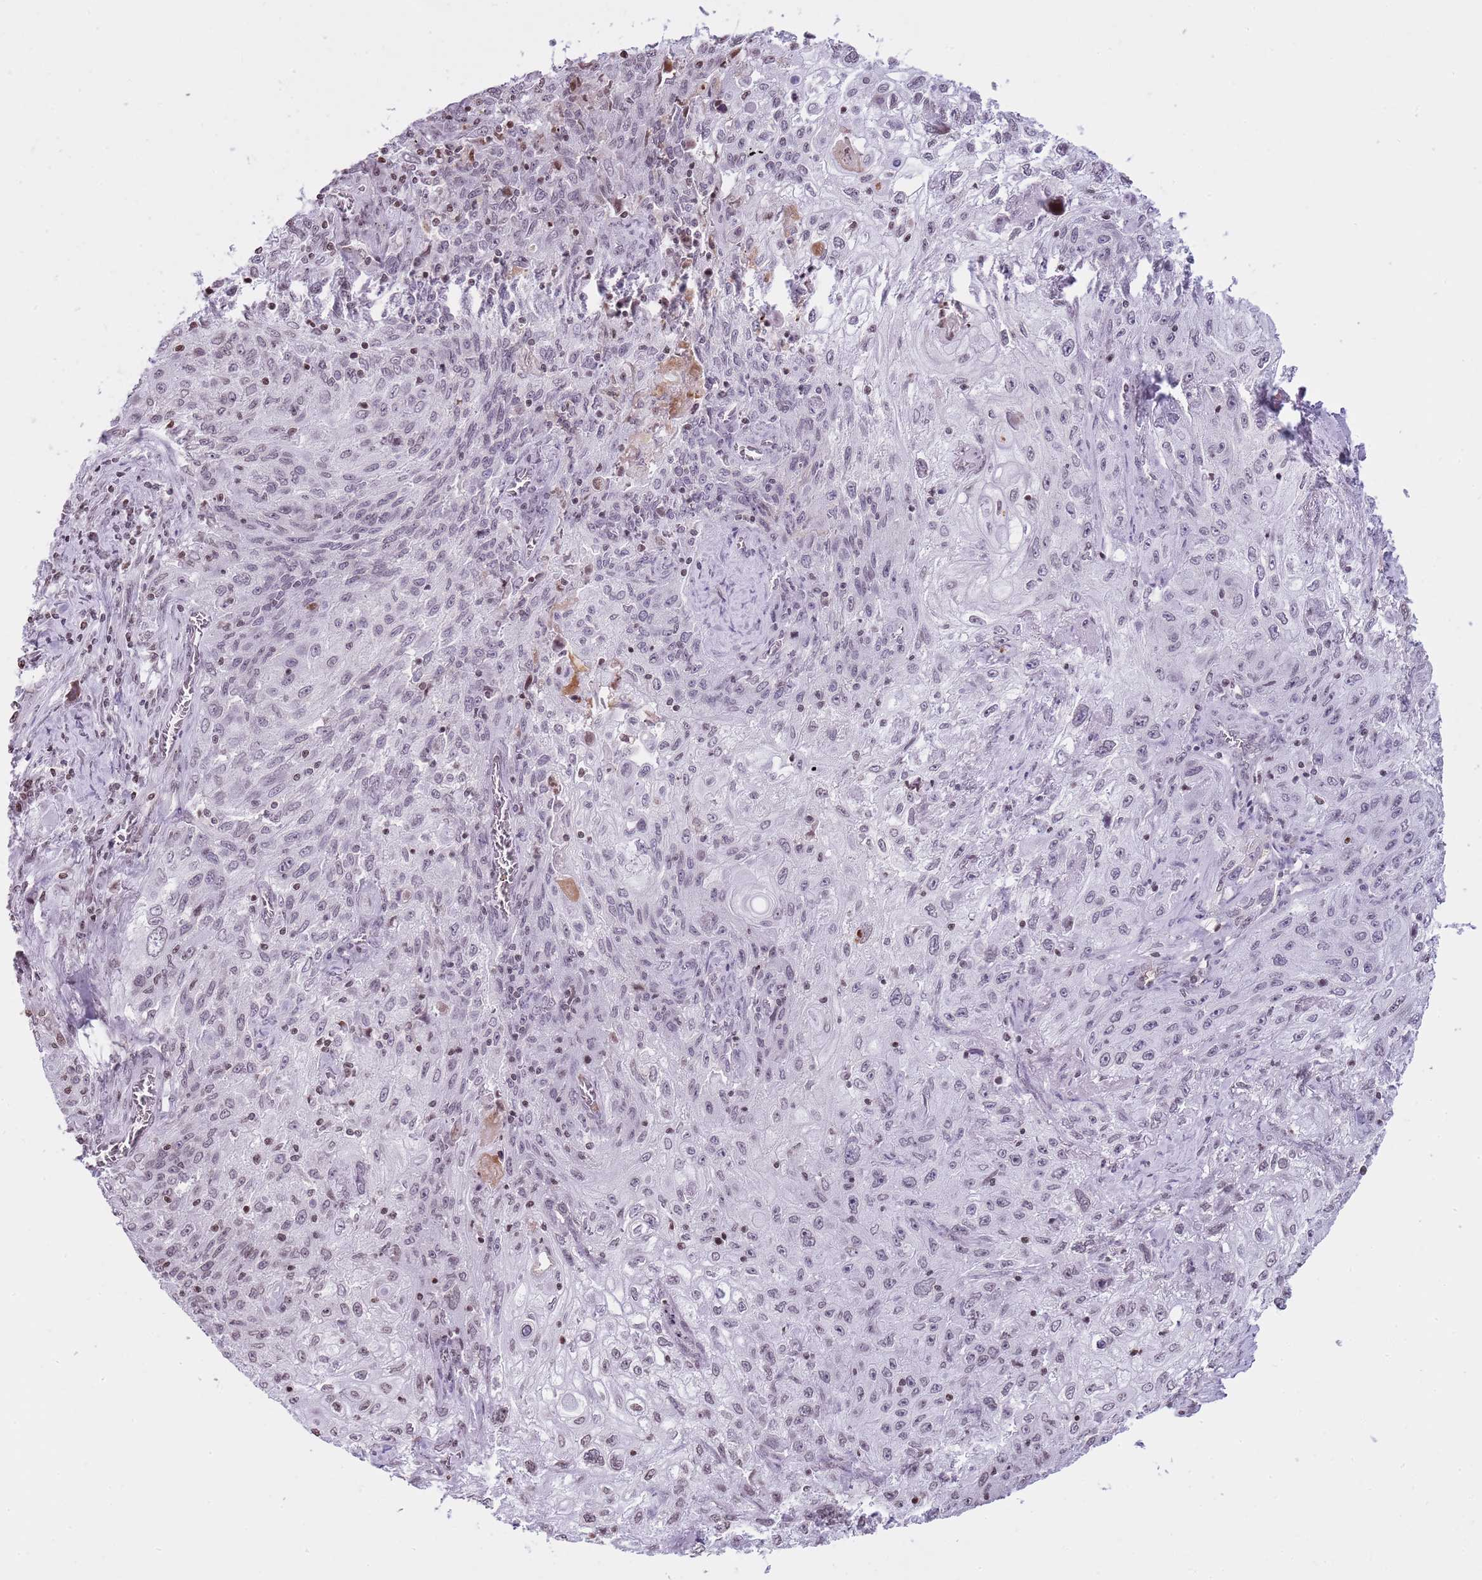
{"staining": {"intensity": "weak", "quantity": "25%-75%", "location": "nuclear"}, "tissue": "lung cancer", "cell_type": "Tumor cells", "image_type": "cancer", "snomed": [{"axis": "morphology", "description": "Squamous cell carcinoma, NOS"}, {"axis": "topography", "description": "Lung"}], "caption": "A low amount of weak nuclear positivity is present in about 25%-75% of tumor cells in lung cancer (squamous cell carcinoma) tissue.", "gene": "KPNA3", "patient": {"sex": "female", "age": 69}}